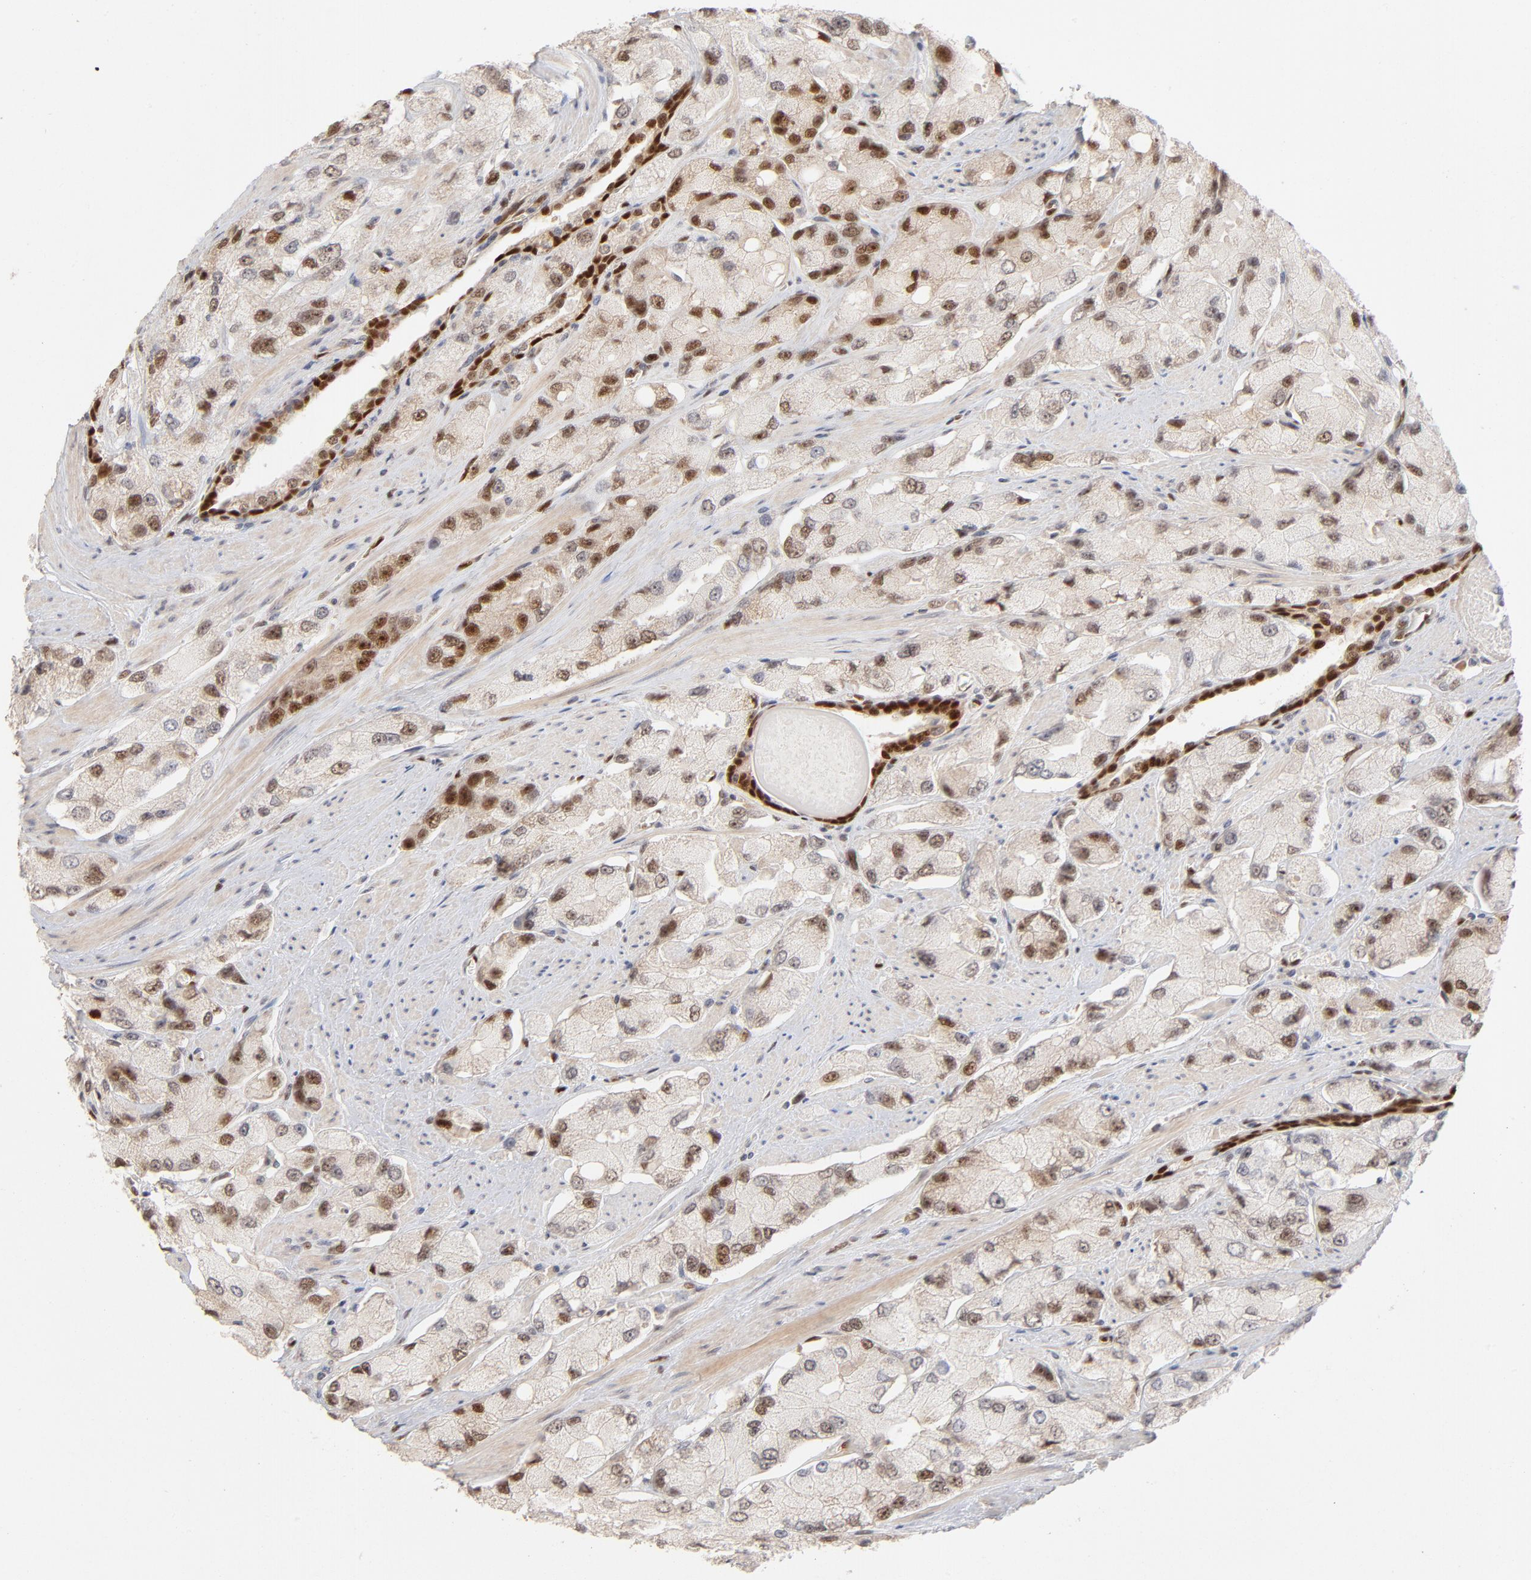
{"staining": {"intensity": "moderate", "quantity": "25%-75%", "location": "nuclear"}, "tissue": "prostate cancer", "cell_type": "Tumor cells", "image_type": "cancer", "snomed": [{"axis": "morphology", "description": "Adenocarcinoma, High grade"}, {"axis": "topography", "description": "Prostate"}], "caption": "High-power microscopy captured an immunohistochemistry micrograph of prostate high-grade adenocarcinoma, revealing moderate nuclear positivity in about 25%-75% of tumor cells.", "gene": "NFIB", "patient": {"sex": "male", "age": 58}}